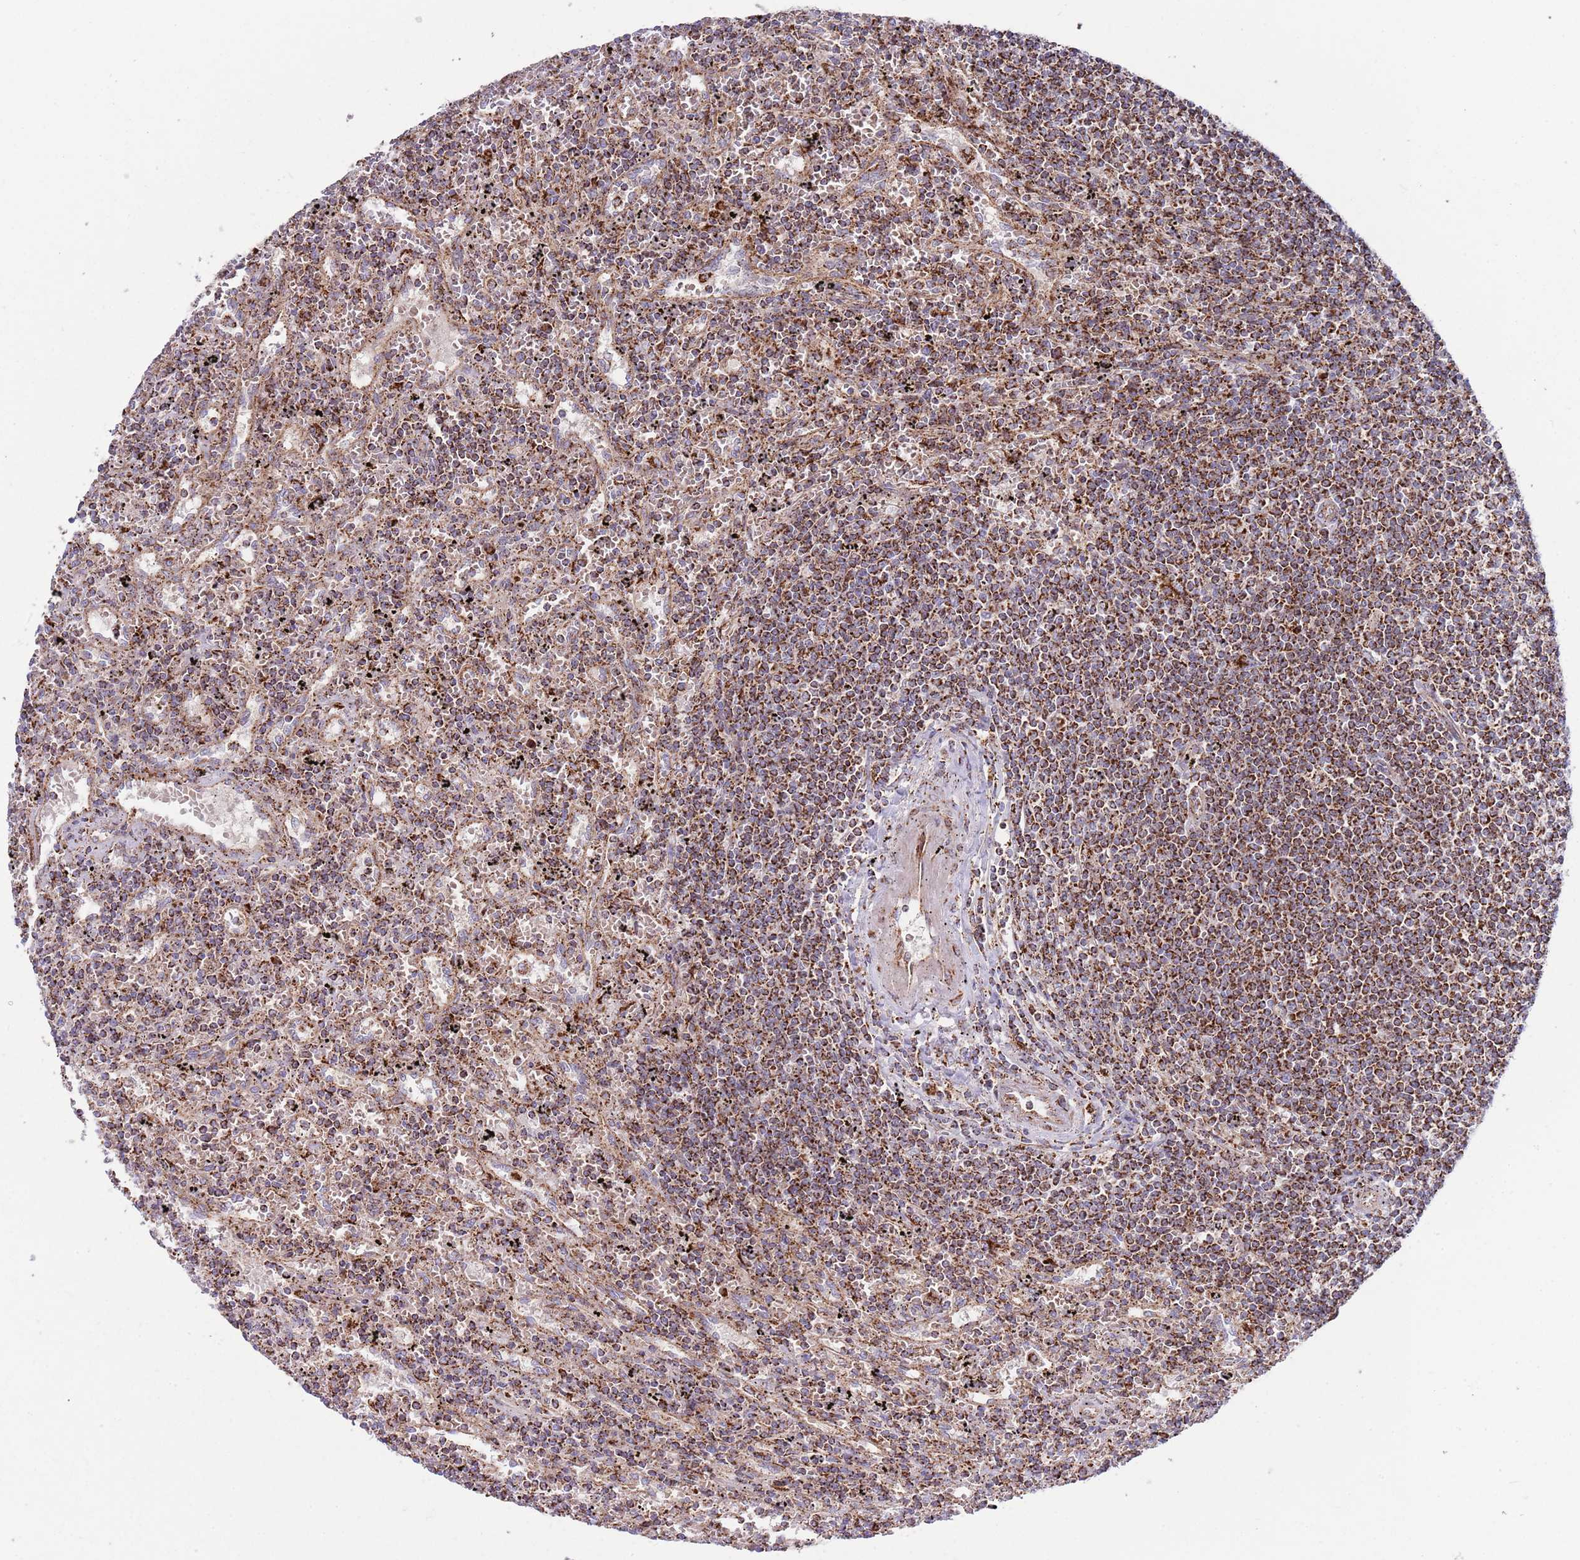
{"staining": {"intensity": "strong", "quantity": "25%-75%", "location": "cytoplasmic/membranous"}, "tissue": "lymphoma", "cell_type": "Tumor cells", "image_type": "cancer", "snomed": [{"axis": "morphology", "description": "Malignant lymphoma, non-Hodgkin's type, Low grade"}, {"axis": "topography", "description": "Spleen"}], "caption": "Immunohistochemical staining of human malignant lymphoma, non-Hodgkin's type (low-grade) displays high levels of strong cytoplasmic/membranous protein positivity in approximately 25%-75% of tumor cells. (DAB IHC with brightfield microscopy, high magnification).", "gene": "ATP5PD", "patient": {"sex": "male", "age": 76}}